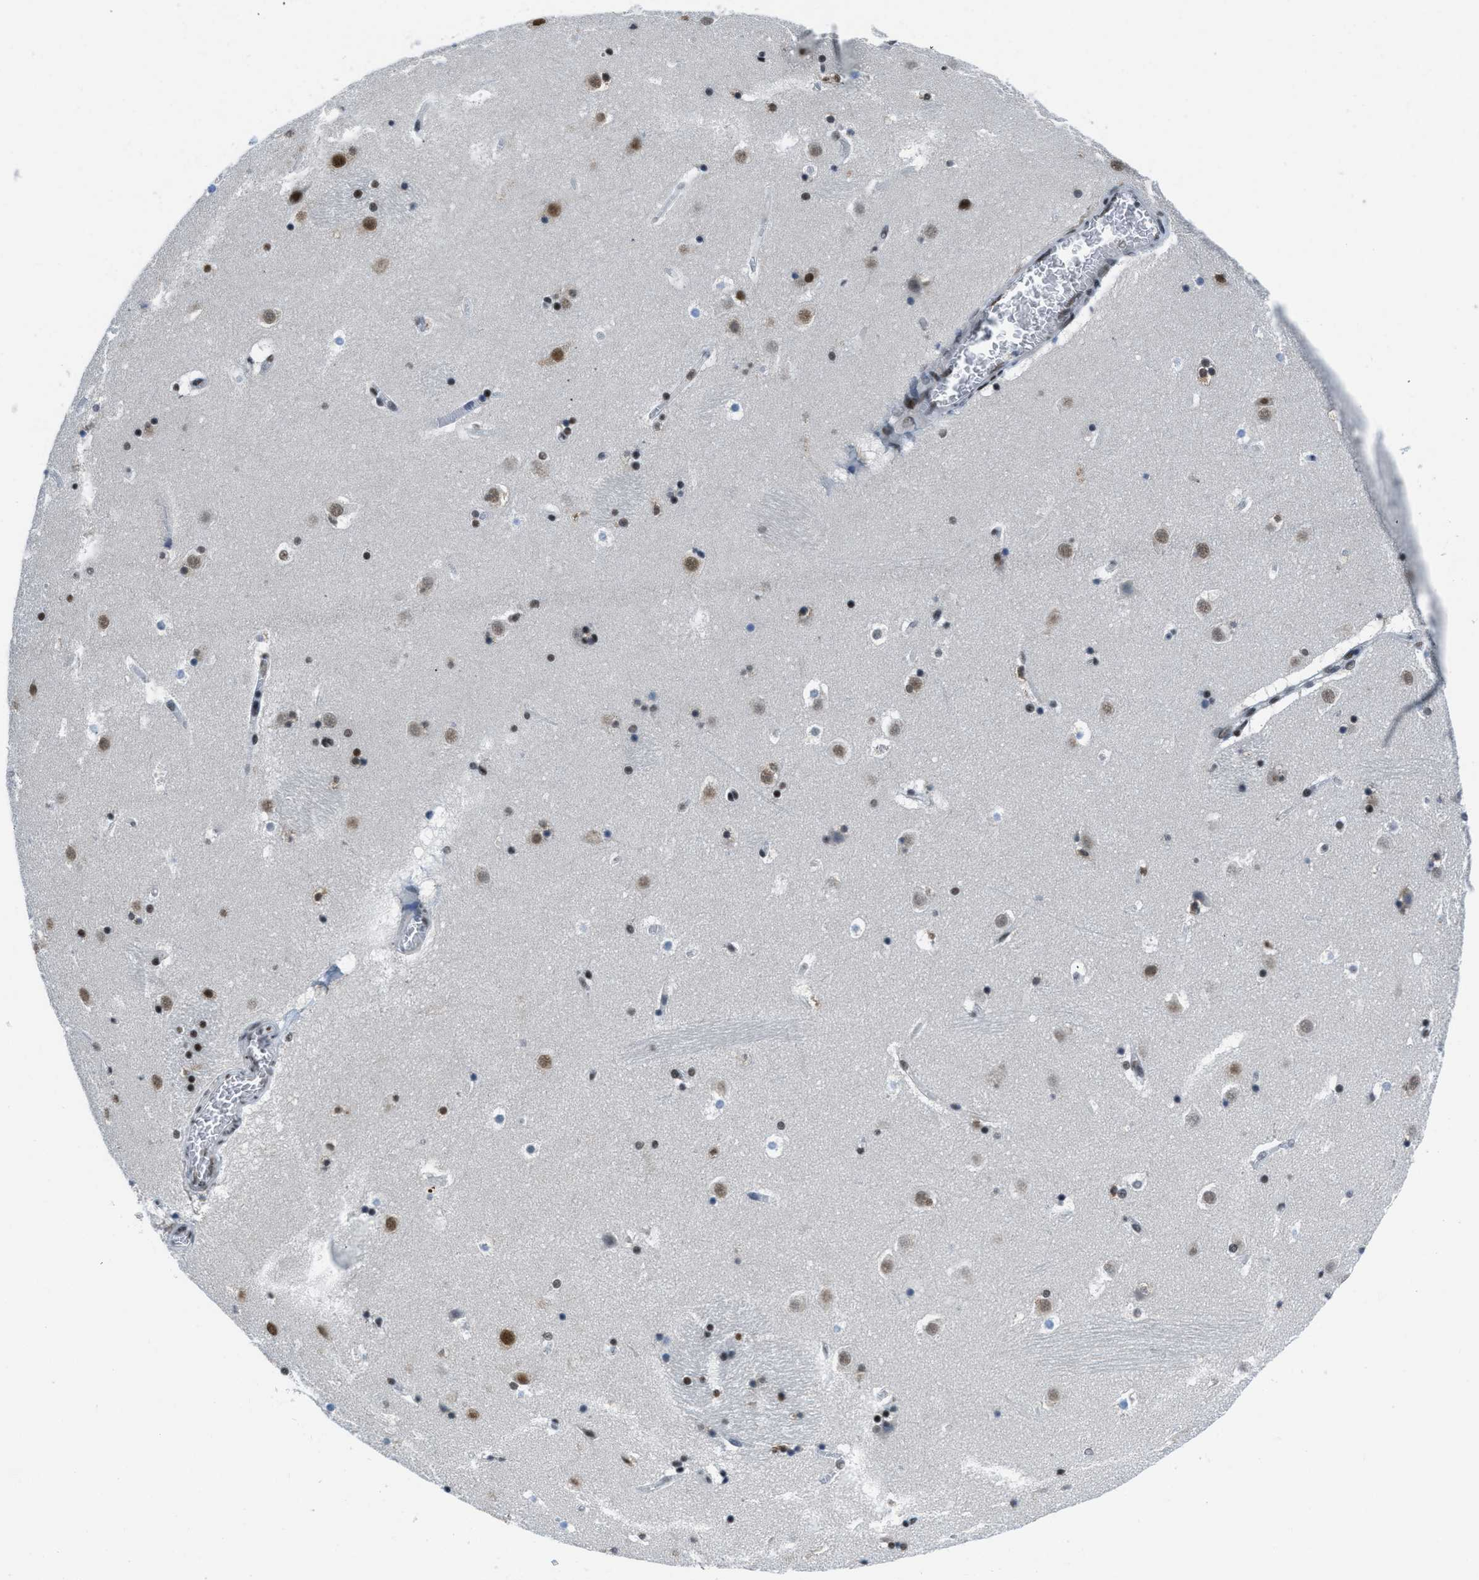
{"staining": {"intensity": "strong", "quantity": ">75%", "location": "nuclear"}, "tissue": "caudate", "cell_type": "Glial cells", "image_type": "normal", "snomed": [{"axis": "morphology", "description": "Normal tissue, NOS"}, {"axis": "topography", "description": "Lateral ventricle wall"}], "caption": "The immunohistochemical stain highlights strong nuclear positivity in glial cells of unremarkable caudate.", "gene": "GATAD2B", "patient": {"sex": "male", "age": 45}}